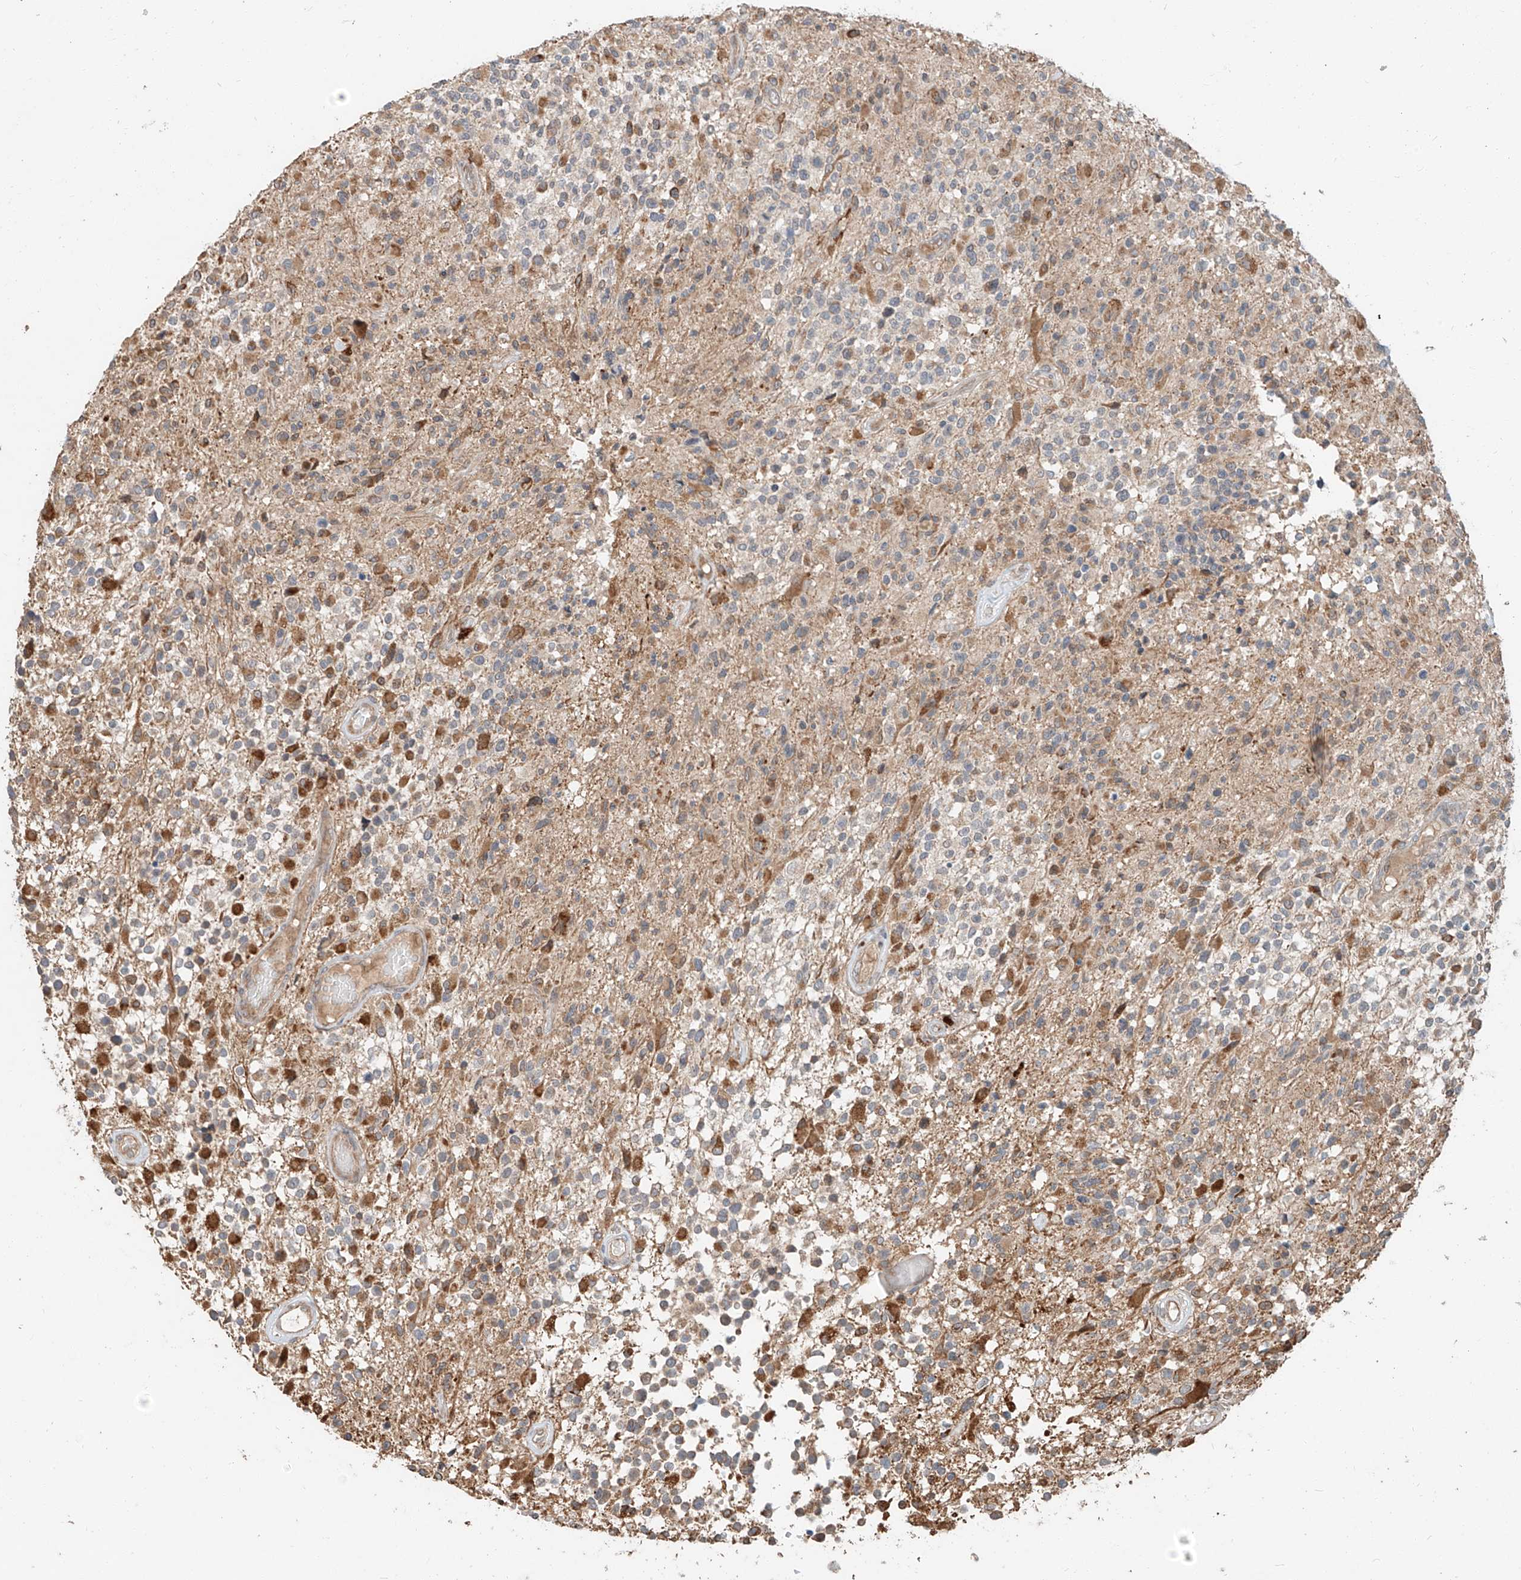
{"staining": {"intensity": "moderate", "quantity": "25%-75%", "location": "cytoplasmic/membranous"}, "tissue": "glioma", "cell_type": "Tumor cells", "image_type": "cancer", "snomed": [{"axis": "morphology", "description": "Glioma, malignant, High grade"}, {"axis": "morphology", "description": "Glioblastoma, NOS"}, {"axis": "topography", "description": "Brain"}], "caption": "This is a micrograph of IHC staining of malignant glioma (high-grade), which shows moderate positivity in the cytoplasmic/membranous of tumor cells.", "gene": "STX19", "patient": {"sex": "male", "age": 60}}